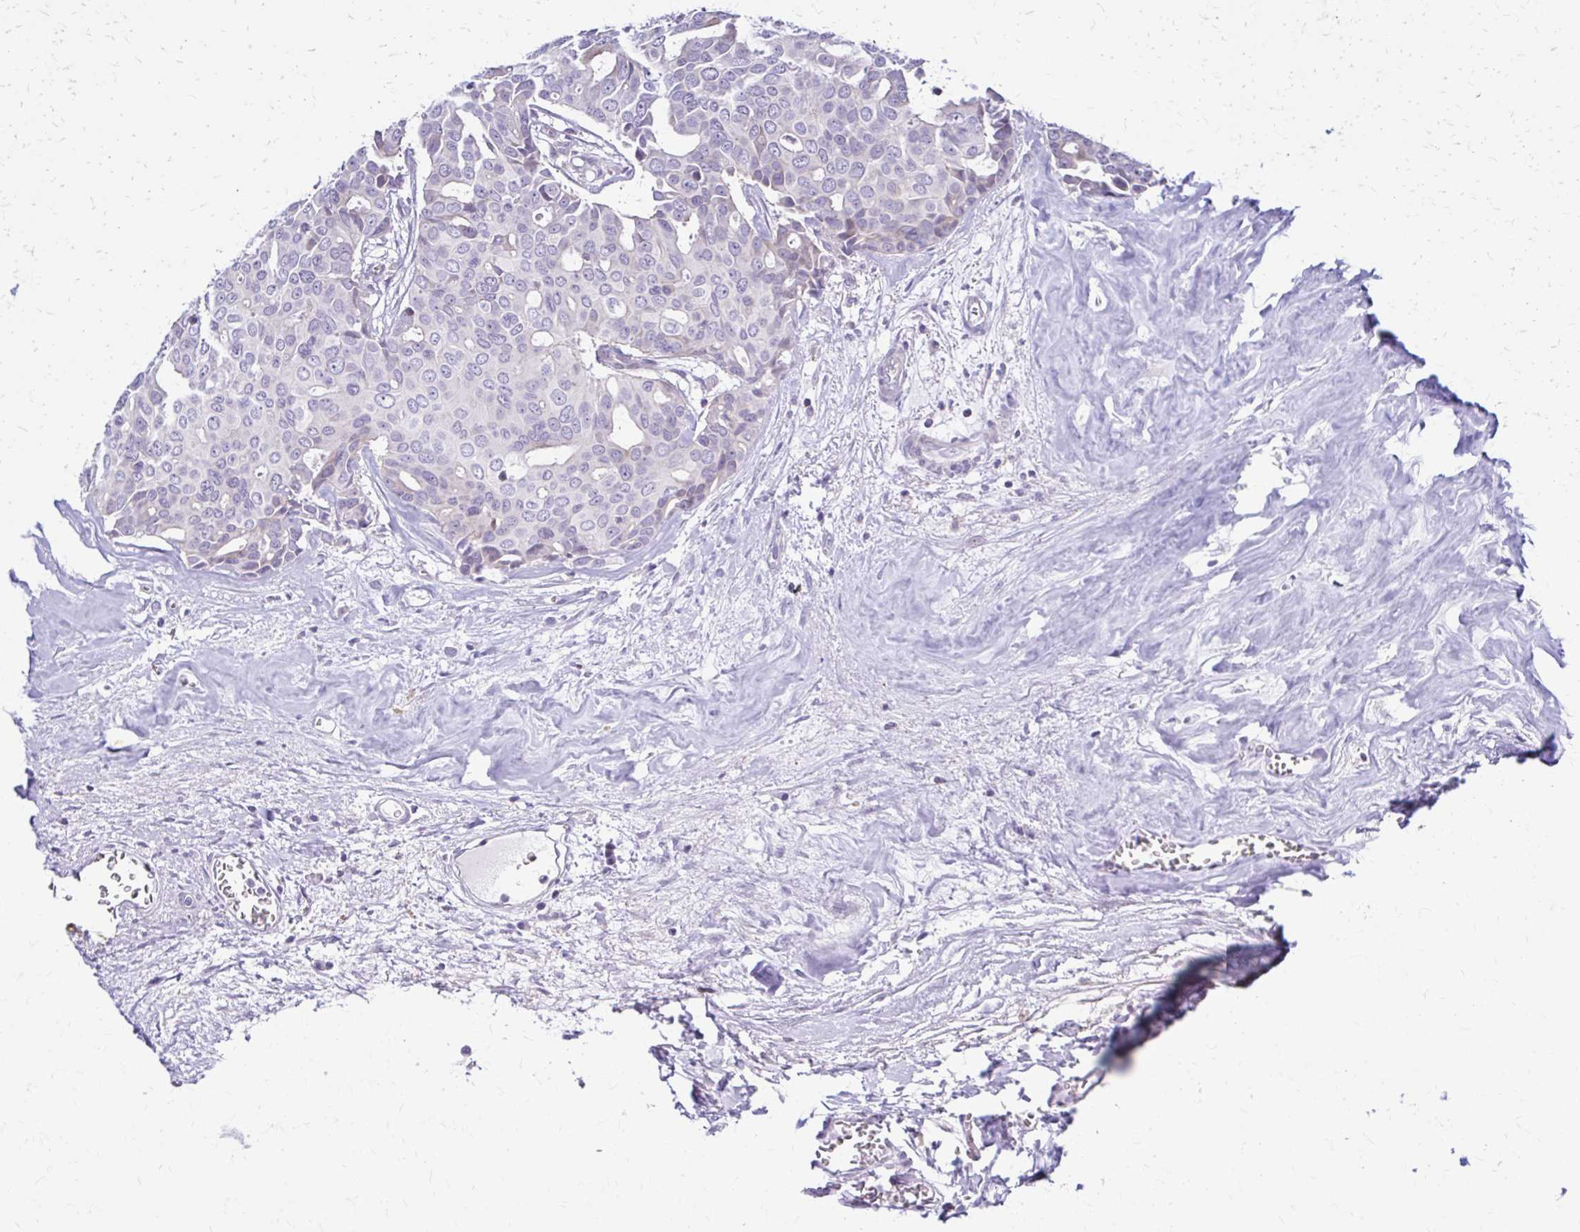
{"staining": {"intensity": "negative", "quantity": "none", "location": "none"}, "tissue": "breast cancer", "cell_type": "Tumor cells", "image_type": "cancer", "snomed": [{"axis": "morphology", "description": "Duct carcinoma"}, {"axis": "topography", "description": "Breast"}], "caption": "Protein analysis of breast cancer (invasive ductal carcinoma) reveals no significant staining in tumor cells.", "gene": "RHOBTB2", "patient": {"sex": "female", "age": 54}}